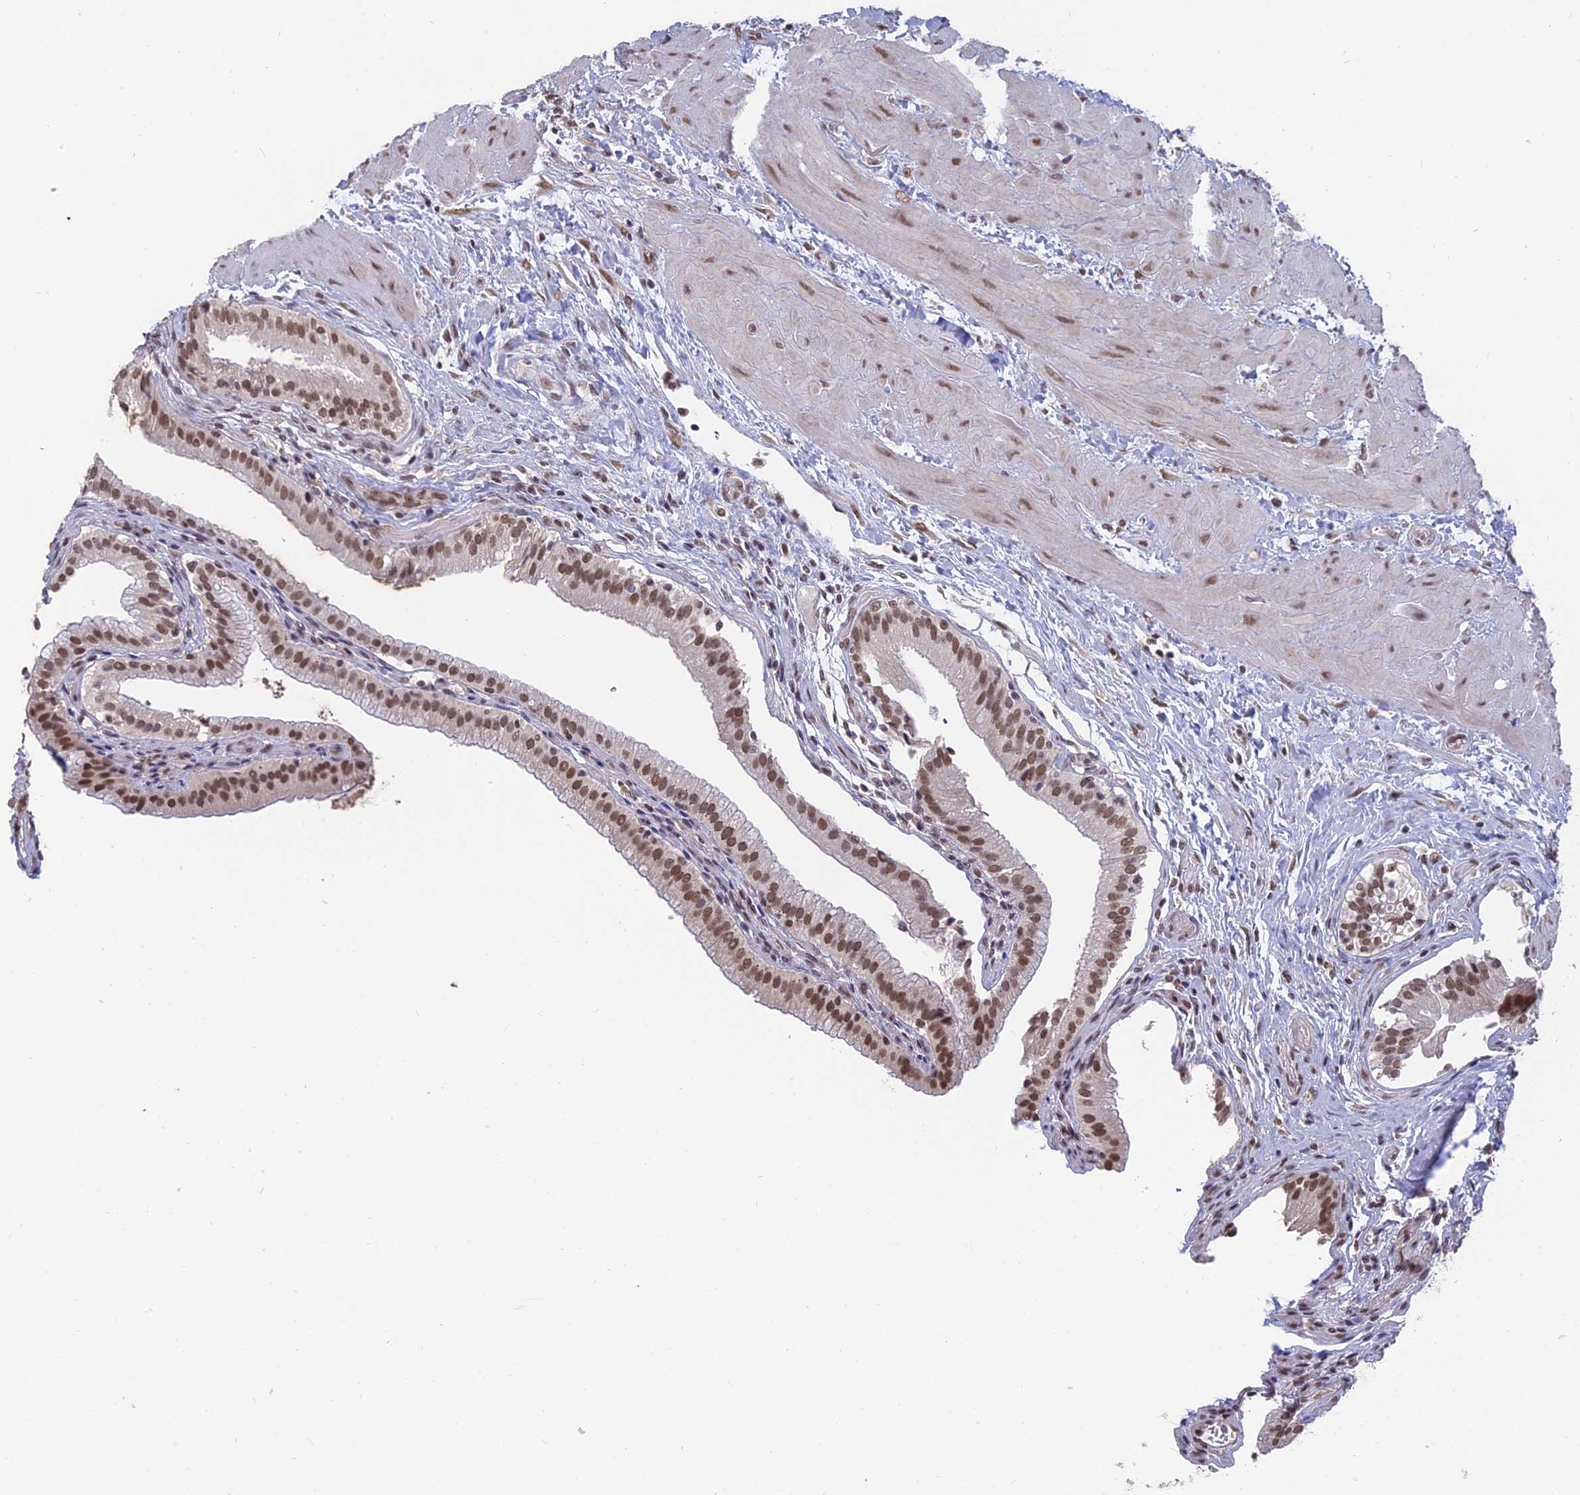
{"staining": {"intensity": "moderate", "quantity": ">75%", "location": "nuclear"}, "tissue": "gallbladder", "cell_type": "Glandular cells", "image_type": "normal", "snomed": [{"axis": "morphology", "description": "Normal tissue, NOS"}, {"axis": "topography", "description": "Gallbladder"}], "caption": "Moderate nuclear protein expression is appreciated in about >75% of glandular cells in gallbladder. The protein of interest is shown in brown color, while the nuclei are stained blue.", "gene": "NR1H3", "patient": {"sex": "male", "age": 24}}